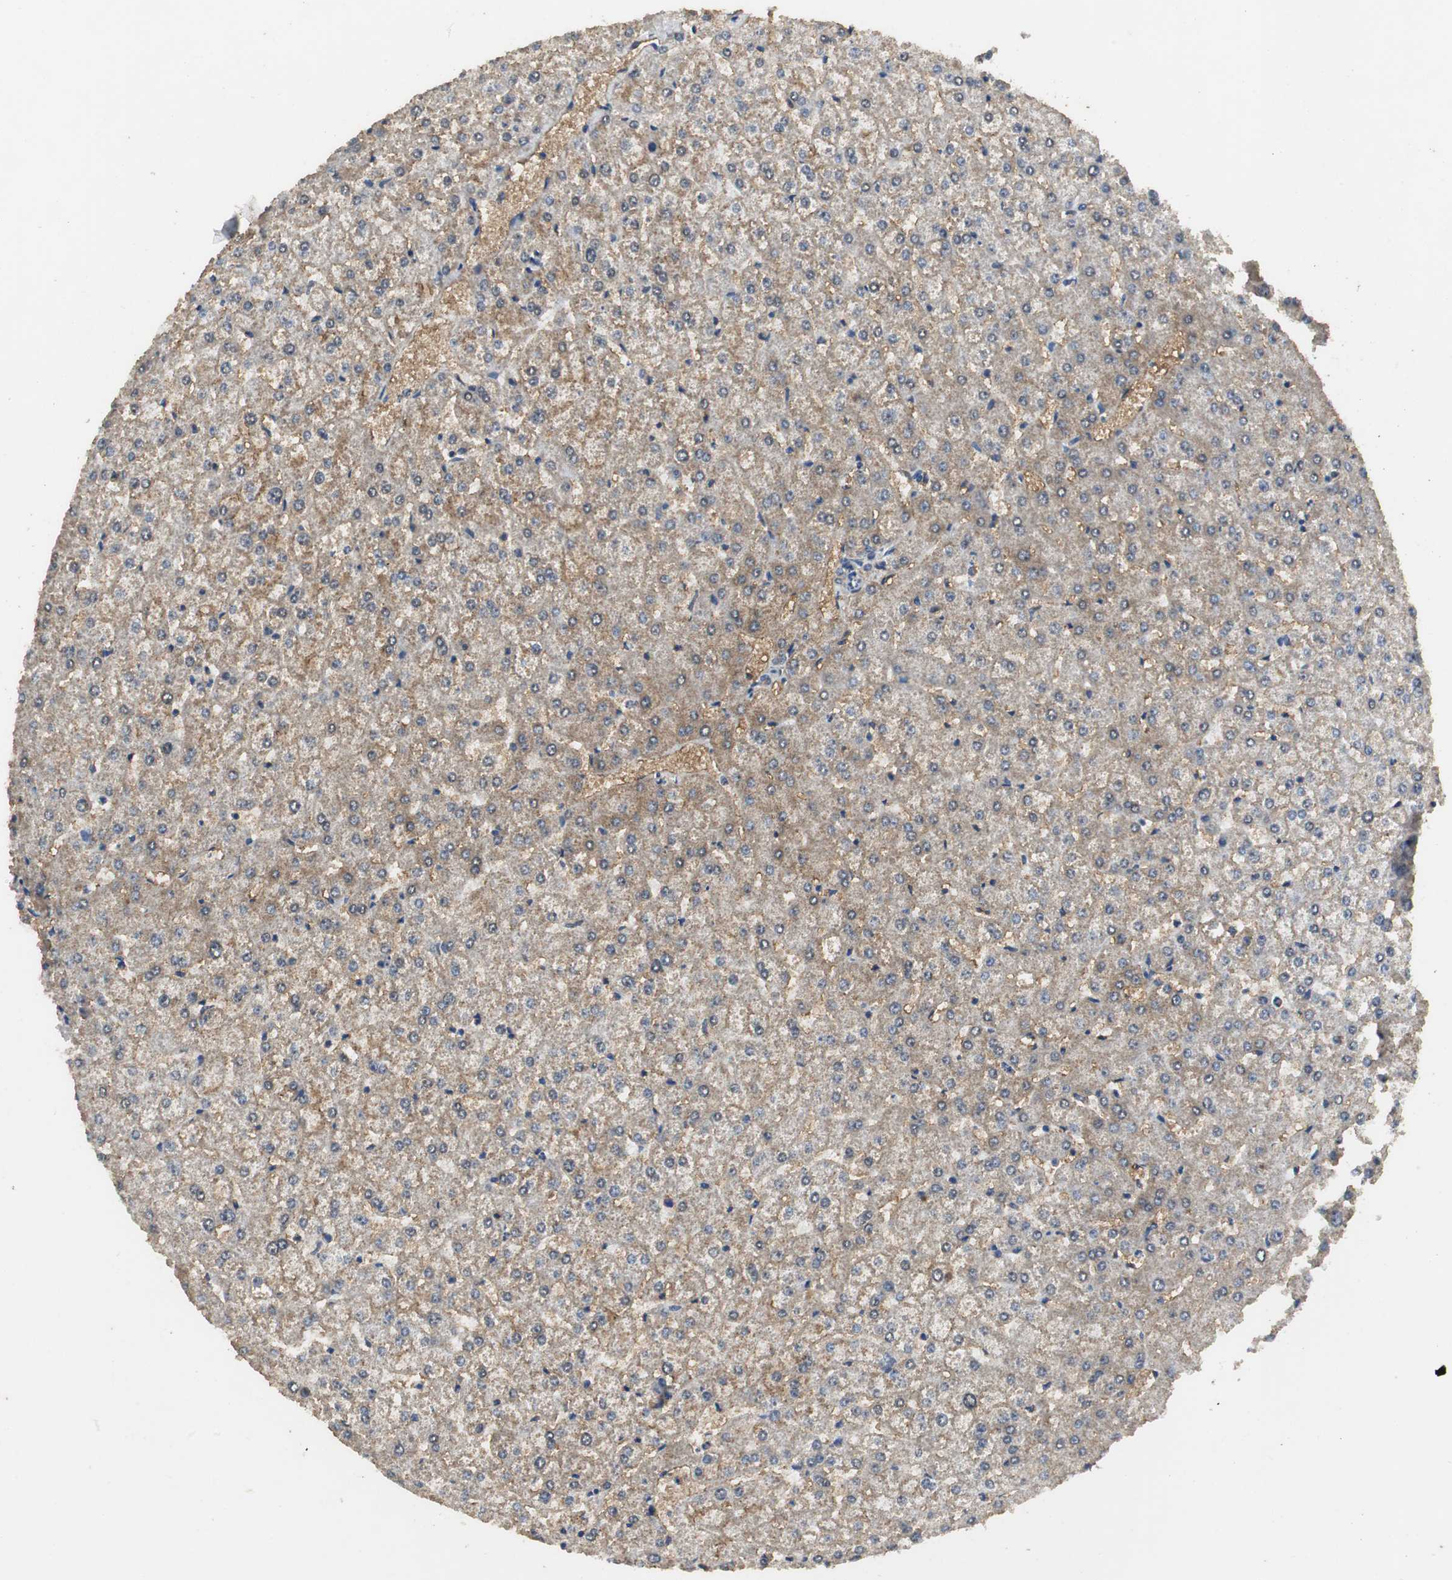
{"staining": {"intensity": "weak", "quantity": "25%-75%", "location": "cytoplasmic/membranous"}, "tissue": "liver", "cell_type": "Cholangiocytes", "image_type": "normal", "snomed": [{"axis": "morphology", "description": "Normal tissue, NOS"}, {"axis": "topography", "description": "Liver"}], "caption": "Immunohistochemical staining of unremarkable liver demonstrates weak cytoplasmic/membranous protein staining in approximately 25%-75% of cholangiocytes.", "gene": "VBP1", "patient": {"sex": "female", "age": 32}}